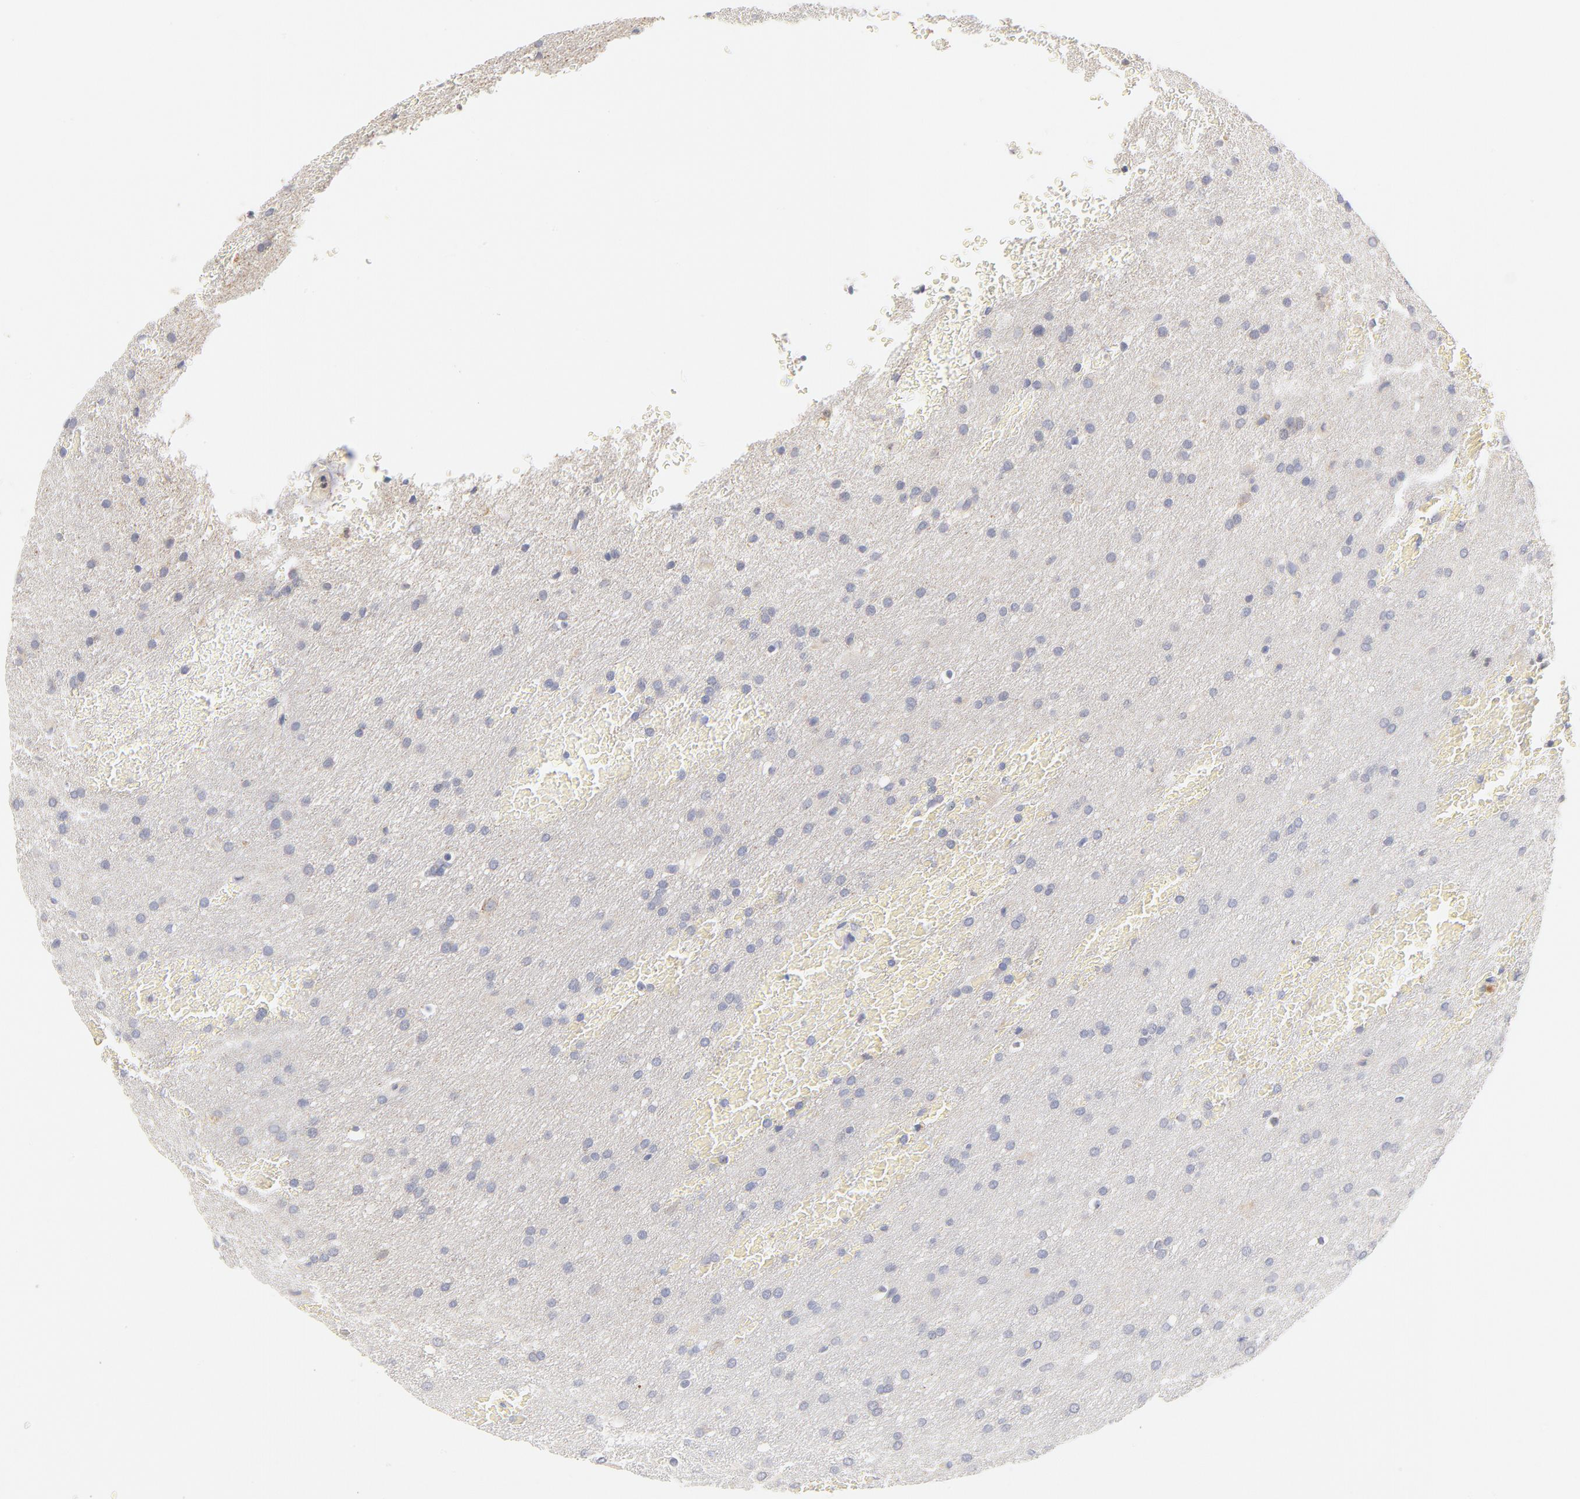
{"staining": {"intensity": "weak", "quantity": "<25%", "location": "cytoplasmic/membranous"}, "tissue": "glioma", "cell_type": "Tumor cells", "image_type": "cancer", "snomed": [{"axis": "morphology", "description": "Glioma, malignant, Low grade"}, {"axis": "topography", "description": "Brain"}], "caption": "IHC photomicrograph of malignant low-grade glioma stained for a protein (brown), which shows no positivity in tumor cells.", "gene": "MTERF2", "patient": {"sex": "female", "age": 32}}